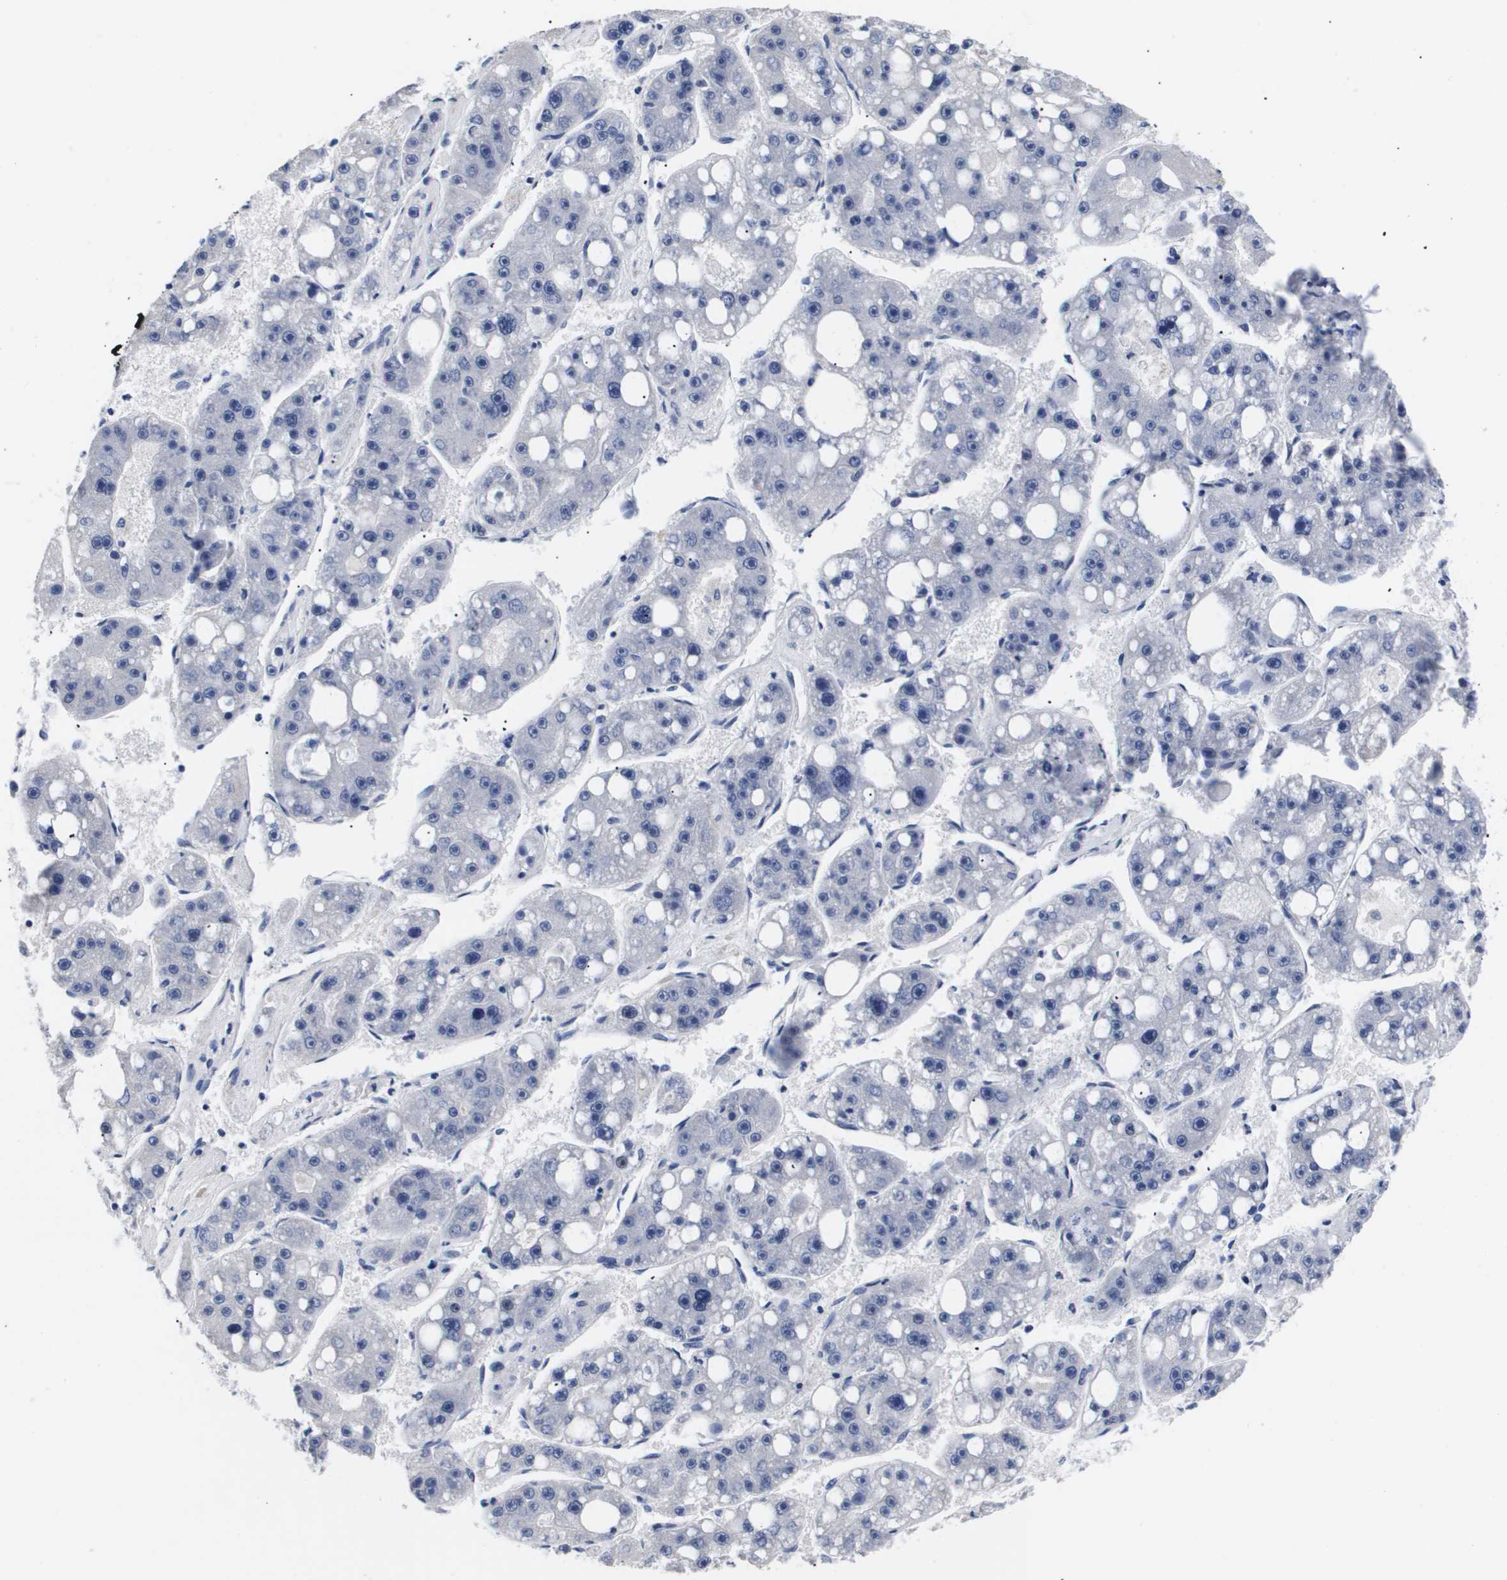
{"staining": {"intensity": "negative", "quantity": "none", "location": "none"}, "tissue": "liver cancer", "cell_type": "Tumor cells", "image_type": "cancer", "snomed": [{"axis": "morphology", "description": "Carcinoma, Hepatocellular, NOS"}, {"axis": "topography", "description": "Liver"}], "caption": "This is an immunohistochemistry (IHC) image of human hepatocellular carcinoma (liver). There is no expression in tumor cells.", "gene": "ATP6V0A4", "patient": {"sex": "female", "age": 61}}